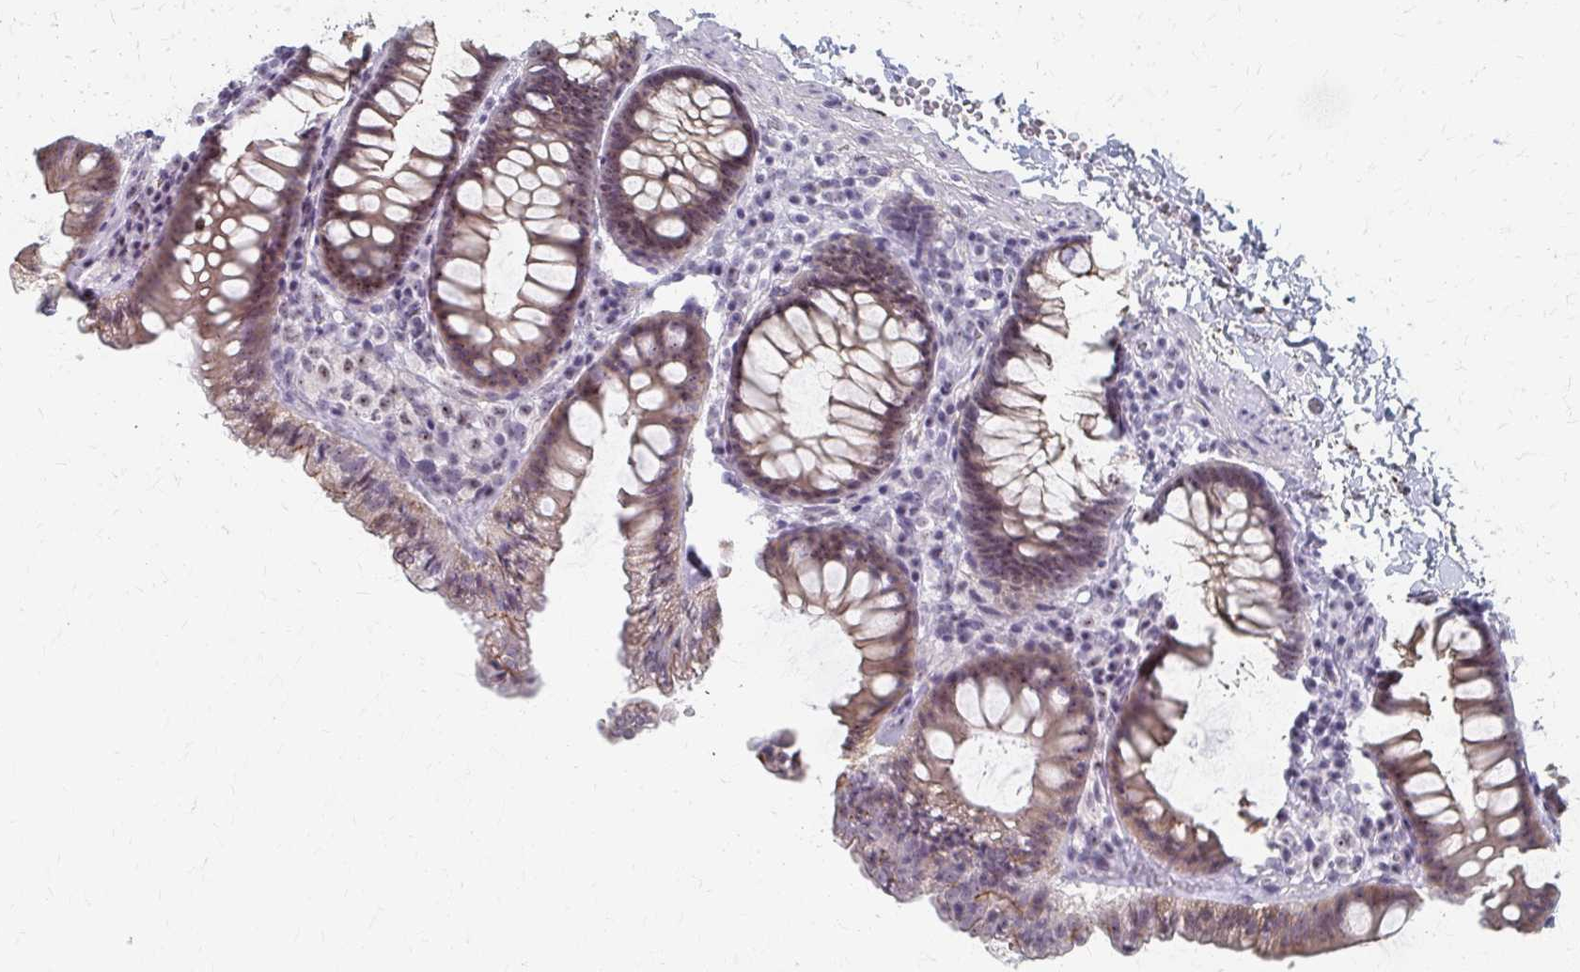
{"staining": {"intensity": "moderate", "quantity": "25%-75%", "location": "cytoplasmic/membranous,nuclear"}, "tissue": "colon", "cell_type": "Glandular cells", "image_type": "normal", "snomed": [{"axis": "morphology", "description": "Normal tissue, NOS"}, {"axis": "topography", "description": "Colon"}, {"axis": "topography", "description": "Peripheral nerve tissue"}], "caption": "DAB (3,3'-diaminobenzidine) immunohistochemical staining of benign colon exhibits moderate cytoplasmic/membranous,nuclear protein expression in approximately 25%-75% of glandular cells.", "gene": "PES1", "patient": {"sex": "male", "age": 84}}